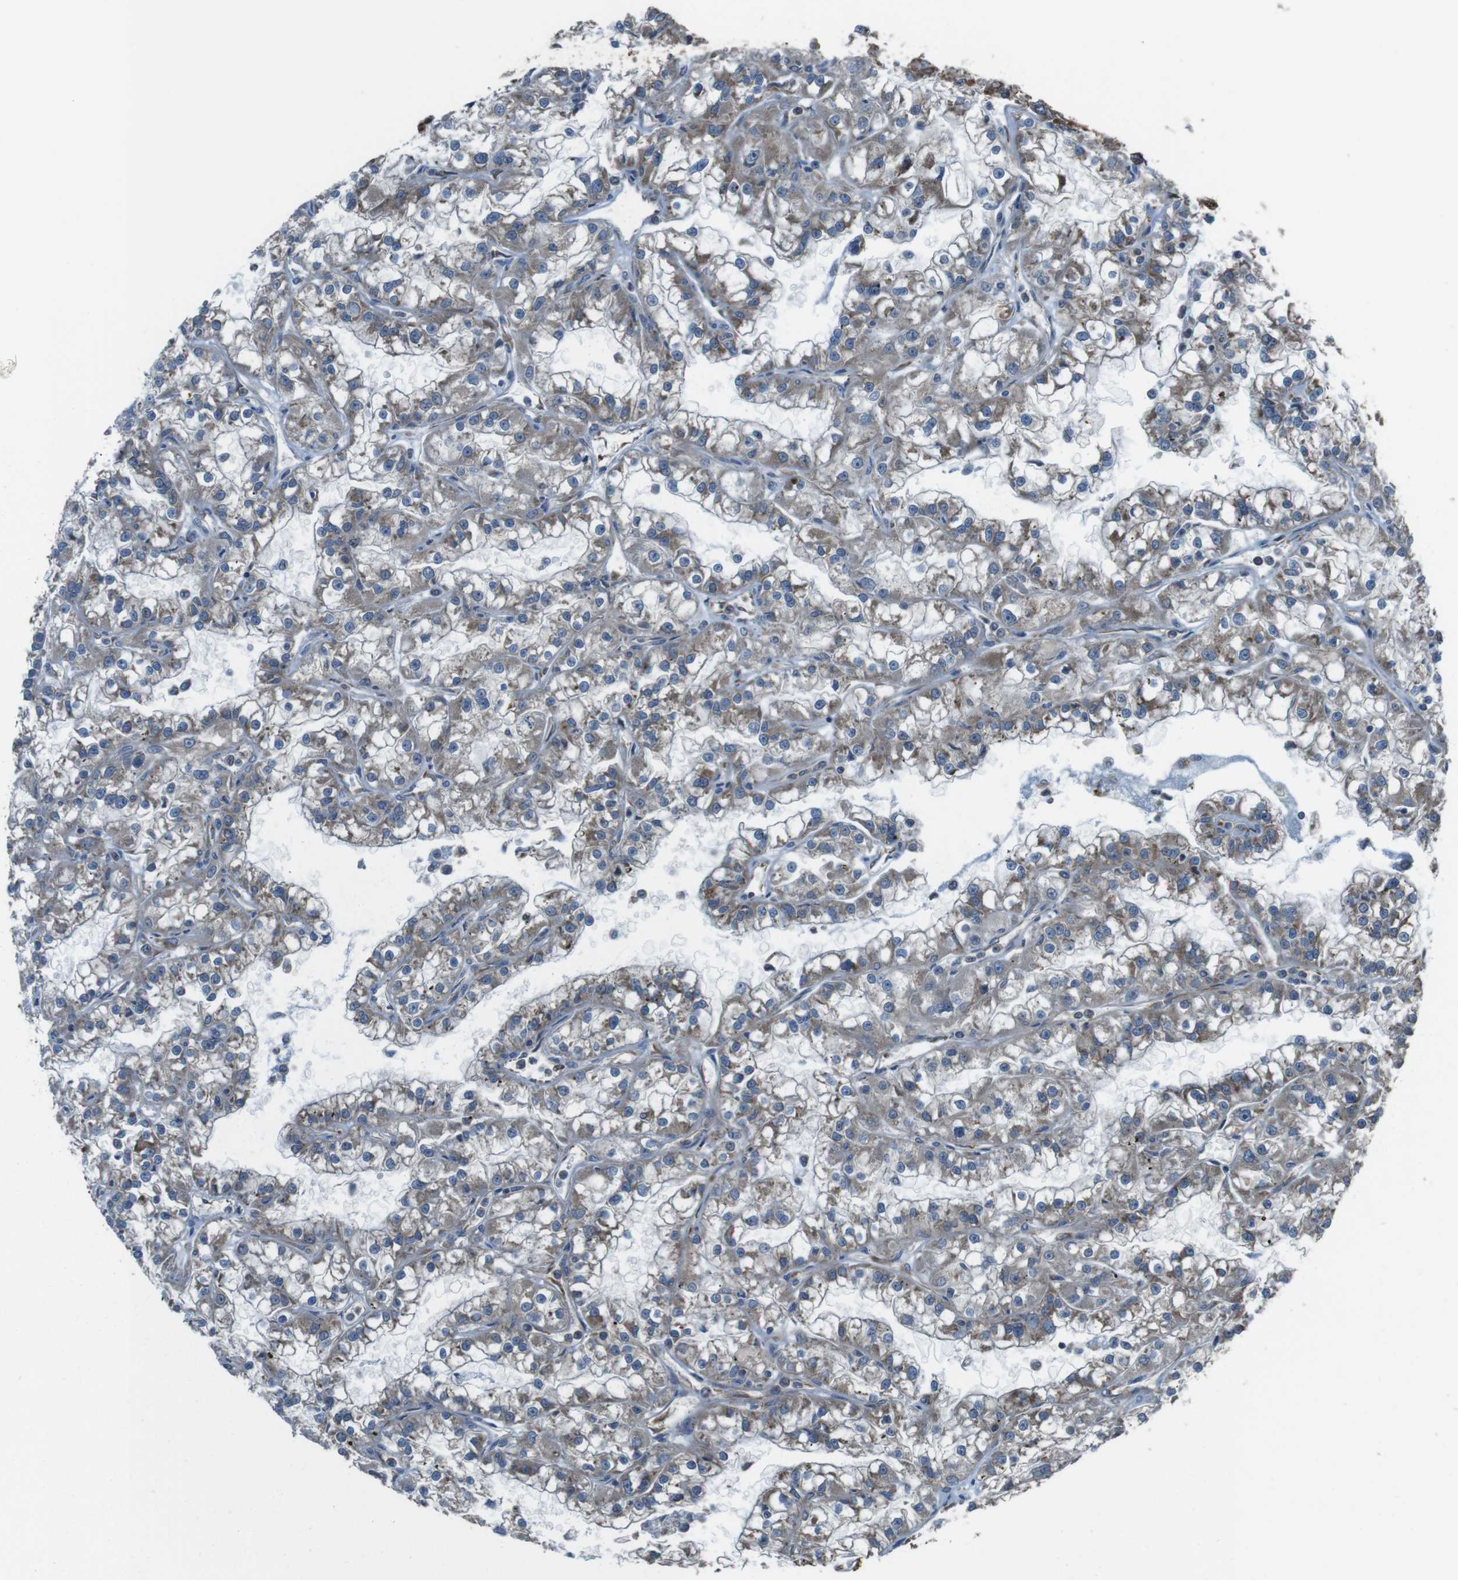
{"staining": {"intensity": "moderate", "quantity": "25%-75%", "location": "cytoplasmic/membranous"}, "tissue": "renal cancer", "cell_type": "Tumor cells", "image_type": "cancer", "snomed": [{"axis": "morphology", "description": "Adenocarcinoma, NOS"}, {"axis": "topography", "description": "Kidney"}], "caption": "Human renal adenocarcinoma stained for a protein (brown) shows moderate cytoplasmic/membranous positive expression in approximately 25%-75% of tumor cells.", "gene": "GIMAP8", "patient": {"sex": "female", "age": 52}}